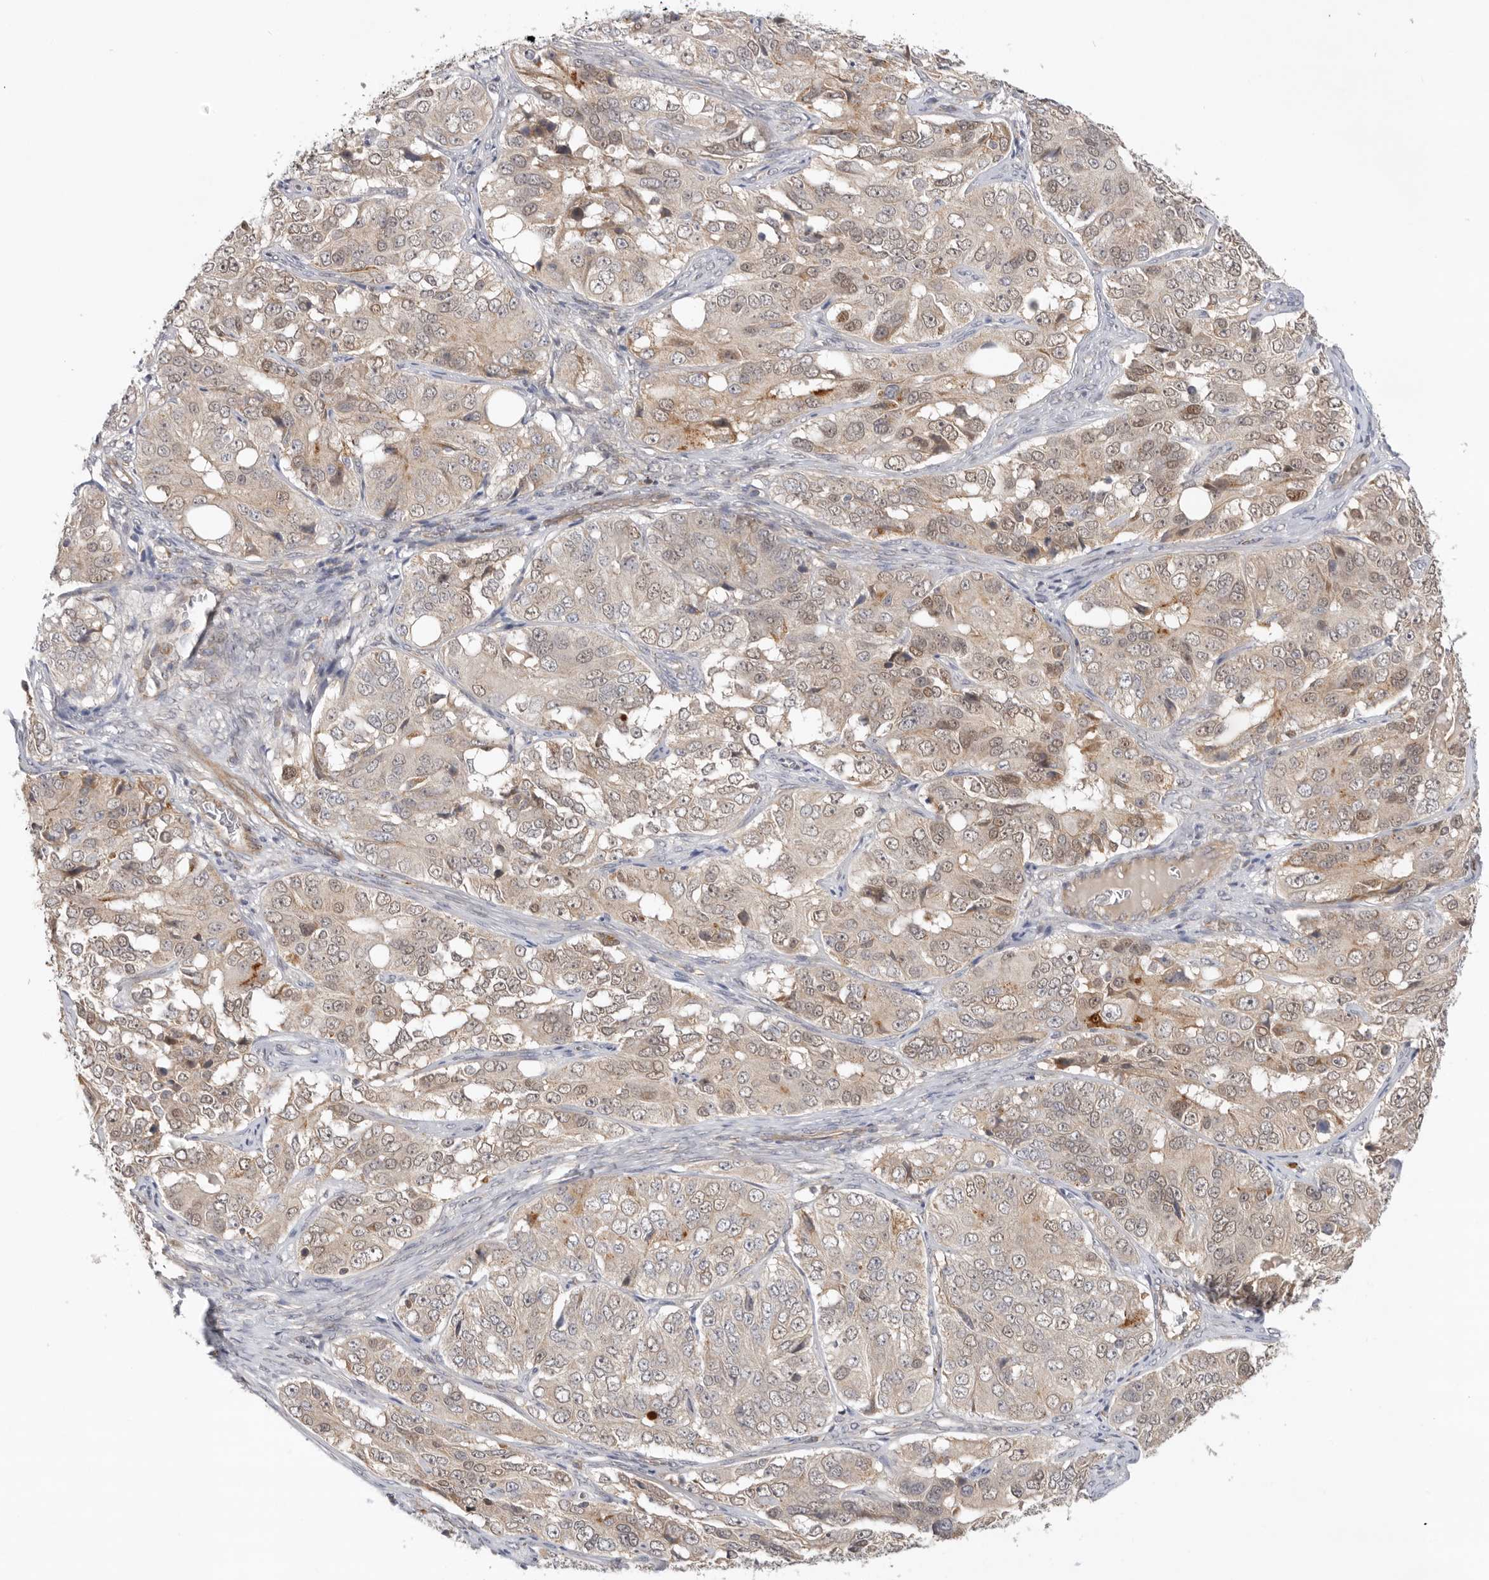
{"staining": {"intensity": "weak", "quantity": "<25%", "location": "cytoplasmic/membranous,nuclear"}, "tissue": "ovarian cancer", "cell_type": "Tumor cells", "image_type": "cancer", "snomed": [{"axis": "morphology", "description": "Carcinoma, endometroid"}, {"axis": "topography", "description": "Ovary"}], "caption": "Micrograph shows no protein staining in tumor cells of ovarian endometroid carcinoma tissue.", "gene": "GNE", "patient": {"sex": "female", "age": 51}}